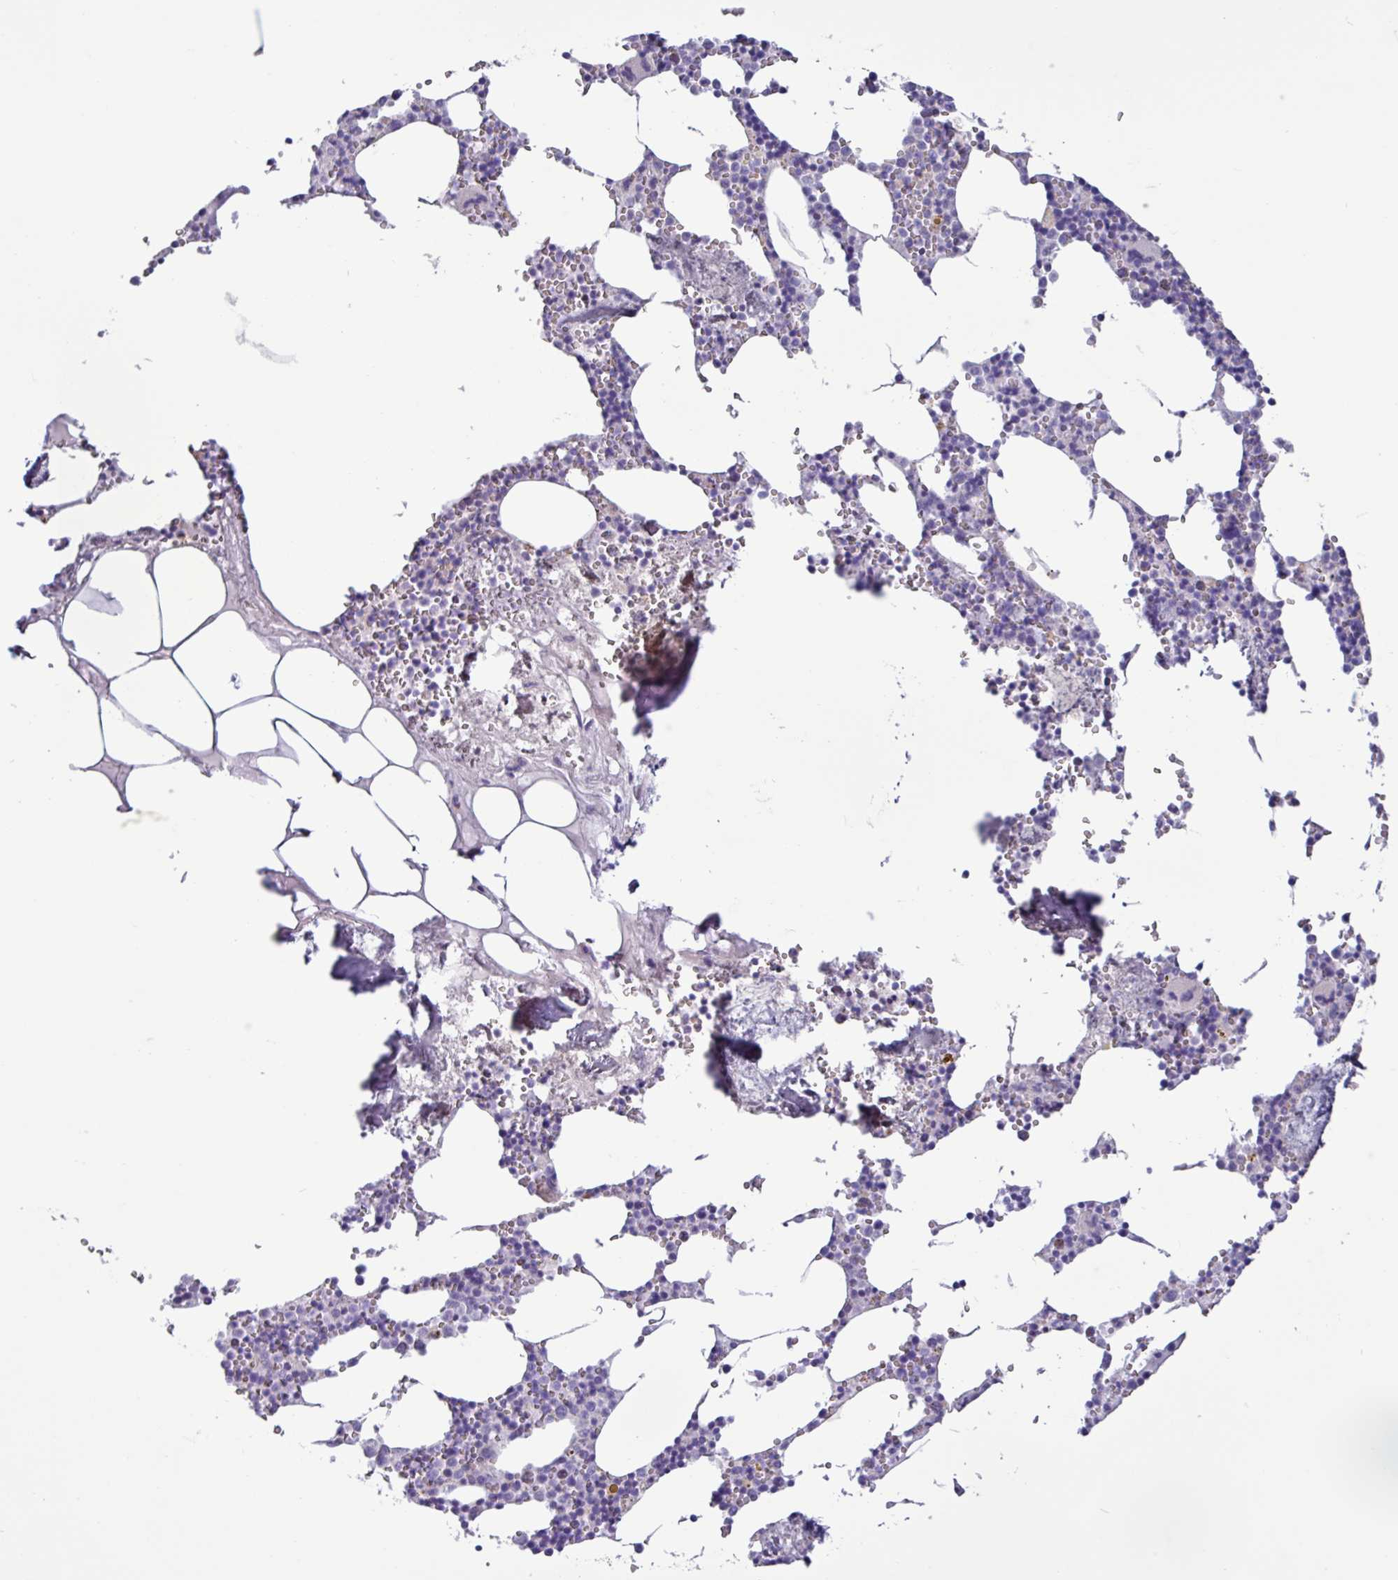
{"staining": {"intensity": "negative", "quantity": "none", "location": "none"}, "tissue": "bone marrow", "cell_type": "Hematopoietic cells", "image_type": "normal", "snomed": [{"axis": "morphology", "description": "Normal tissue, NOS"}, {"axis": "topography", "description": "Bone marrow"}], "caption": "Bone marrow stained for a protein using IHC displays no positivity hematopoietic cells.", "gene": "AMIGO2", "patient": {"sex": "male", "age": 54}}